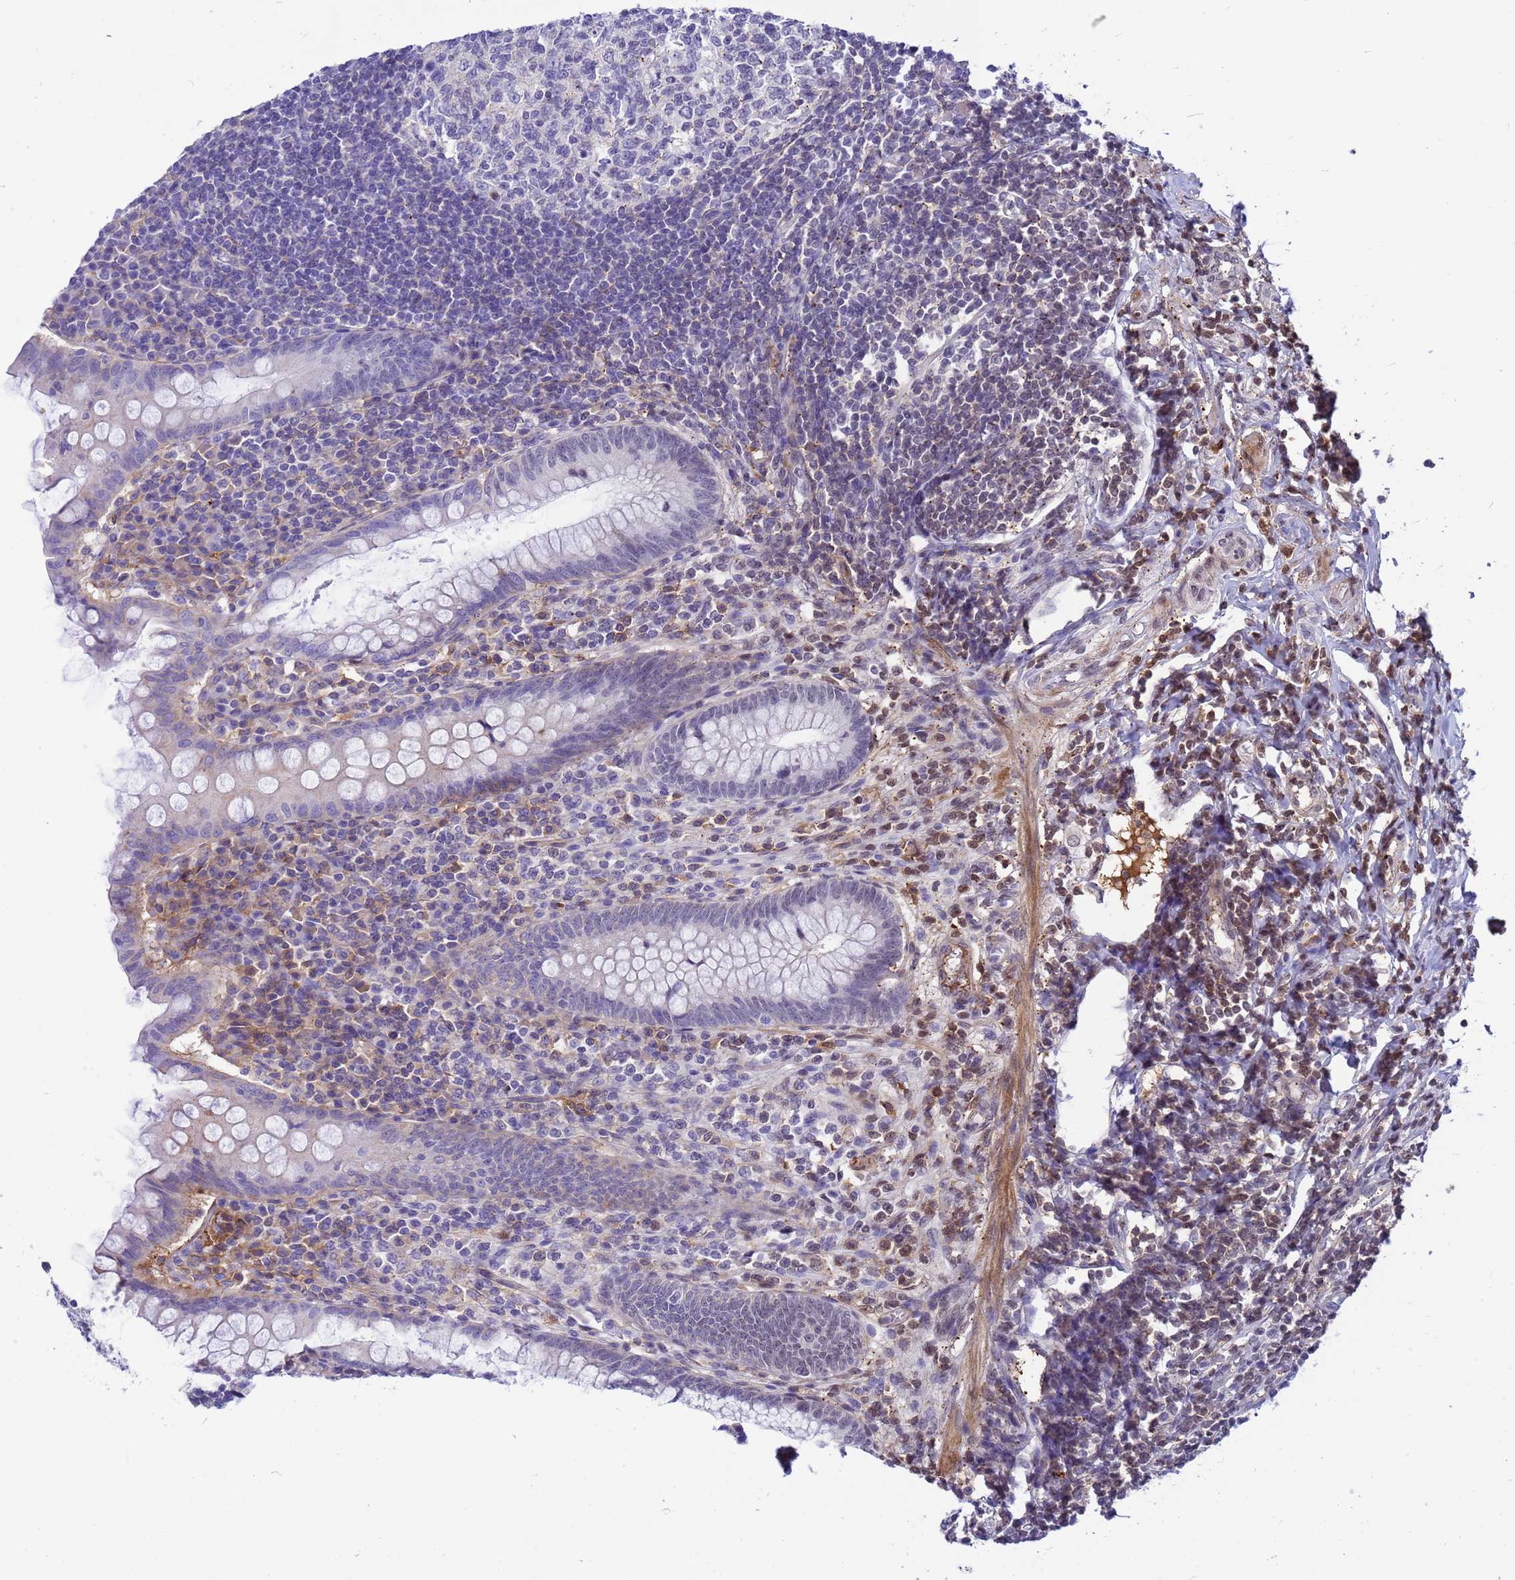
{"staining": {"intensity": "negative", "quantity": "none", "location": "none"}, "tissue": "appendix", "cell_type": "Glandular cells", "image_type": "normal", "snomed": [{"axis": "morphology", "description": "Normal tissue, NOS"}, {"axis": "topography", "description": "Appendix"}], "caption": "A histopathology image of appendix stained for a protein exhibits no brown staining in glandular cells.", "gene": "ORM1", "patient": {"sex": "female", "age": 33}}